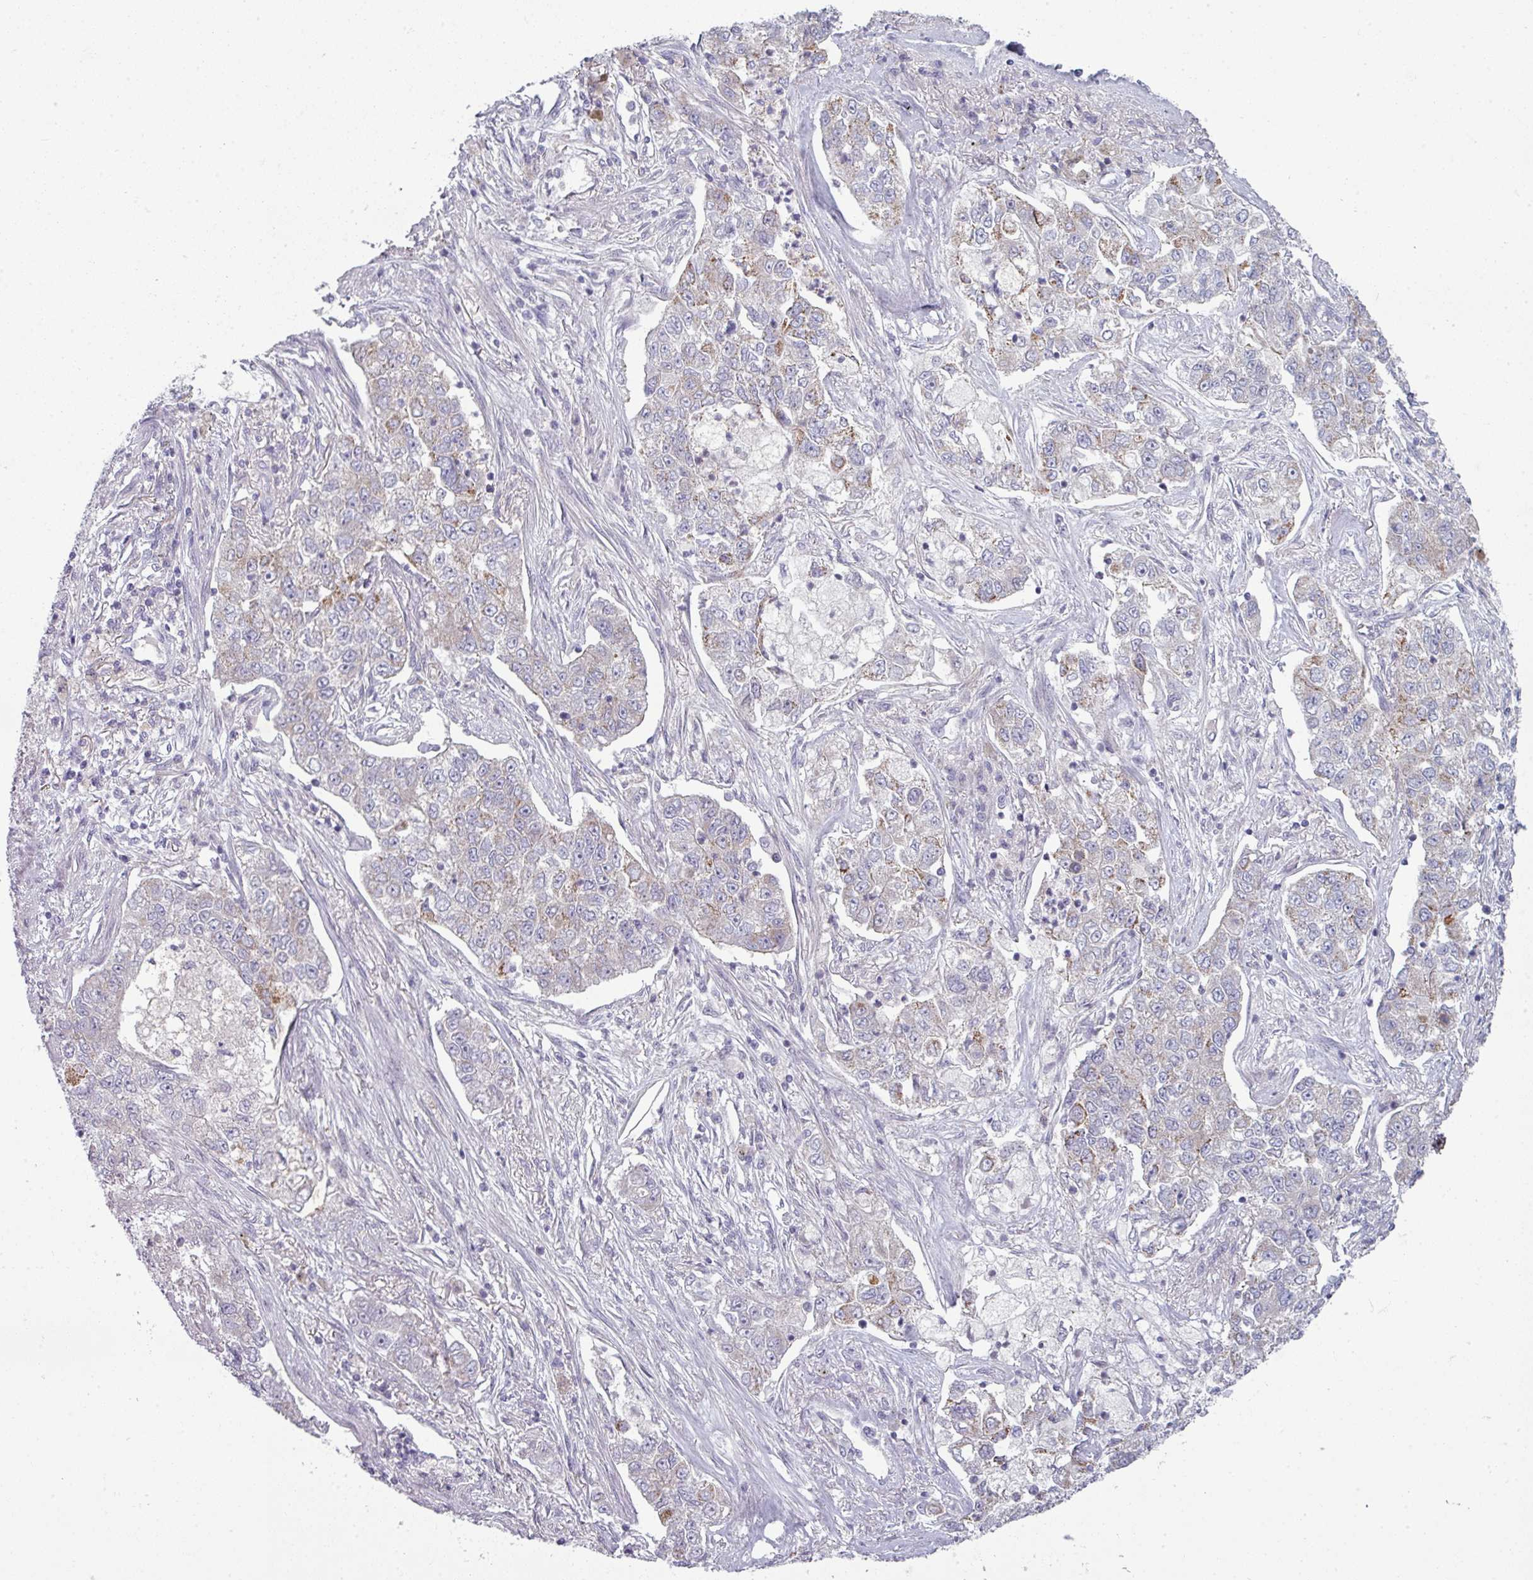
{"staining": {"intensity": "weak", "quantity": "25%-75%", "location": "cytoplasmic/membranous"}, "tissue": "lung cancer", "cell_type": "Tumor cells", "image_type": "cancer", "snomed": [{"axis": "morphology", "description": "Adenocarcinoma, NOS"}, {"axis": "topography", "description": "Lung"}], "caption": "A low amount of weak cytoplasmic/membranous expression is present in approximately 25%-75% of tumor cells in lung adenocarcinoma tissue.", "gene": "ZNF615", "patient": {"sex": "male", "age": 49}}